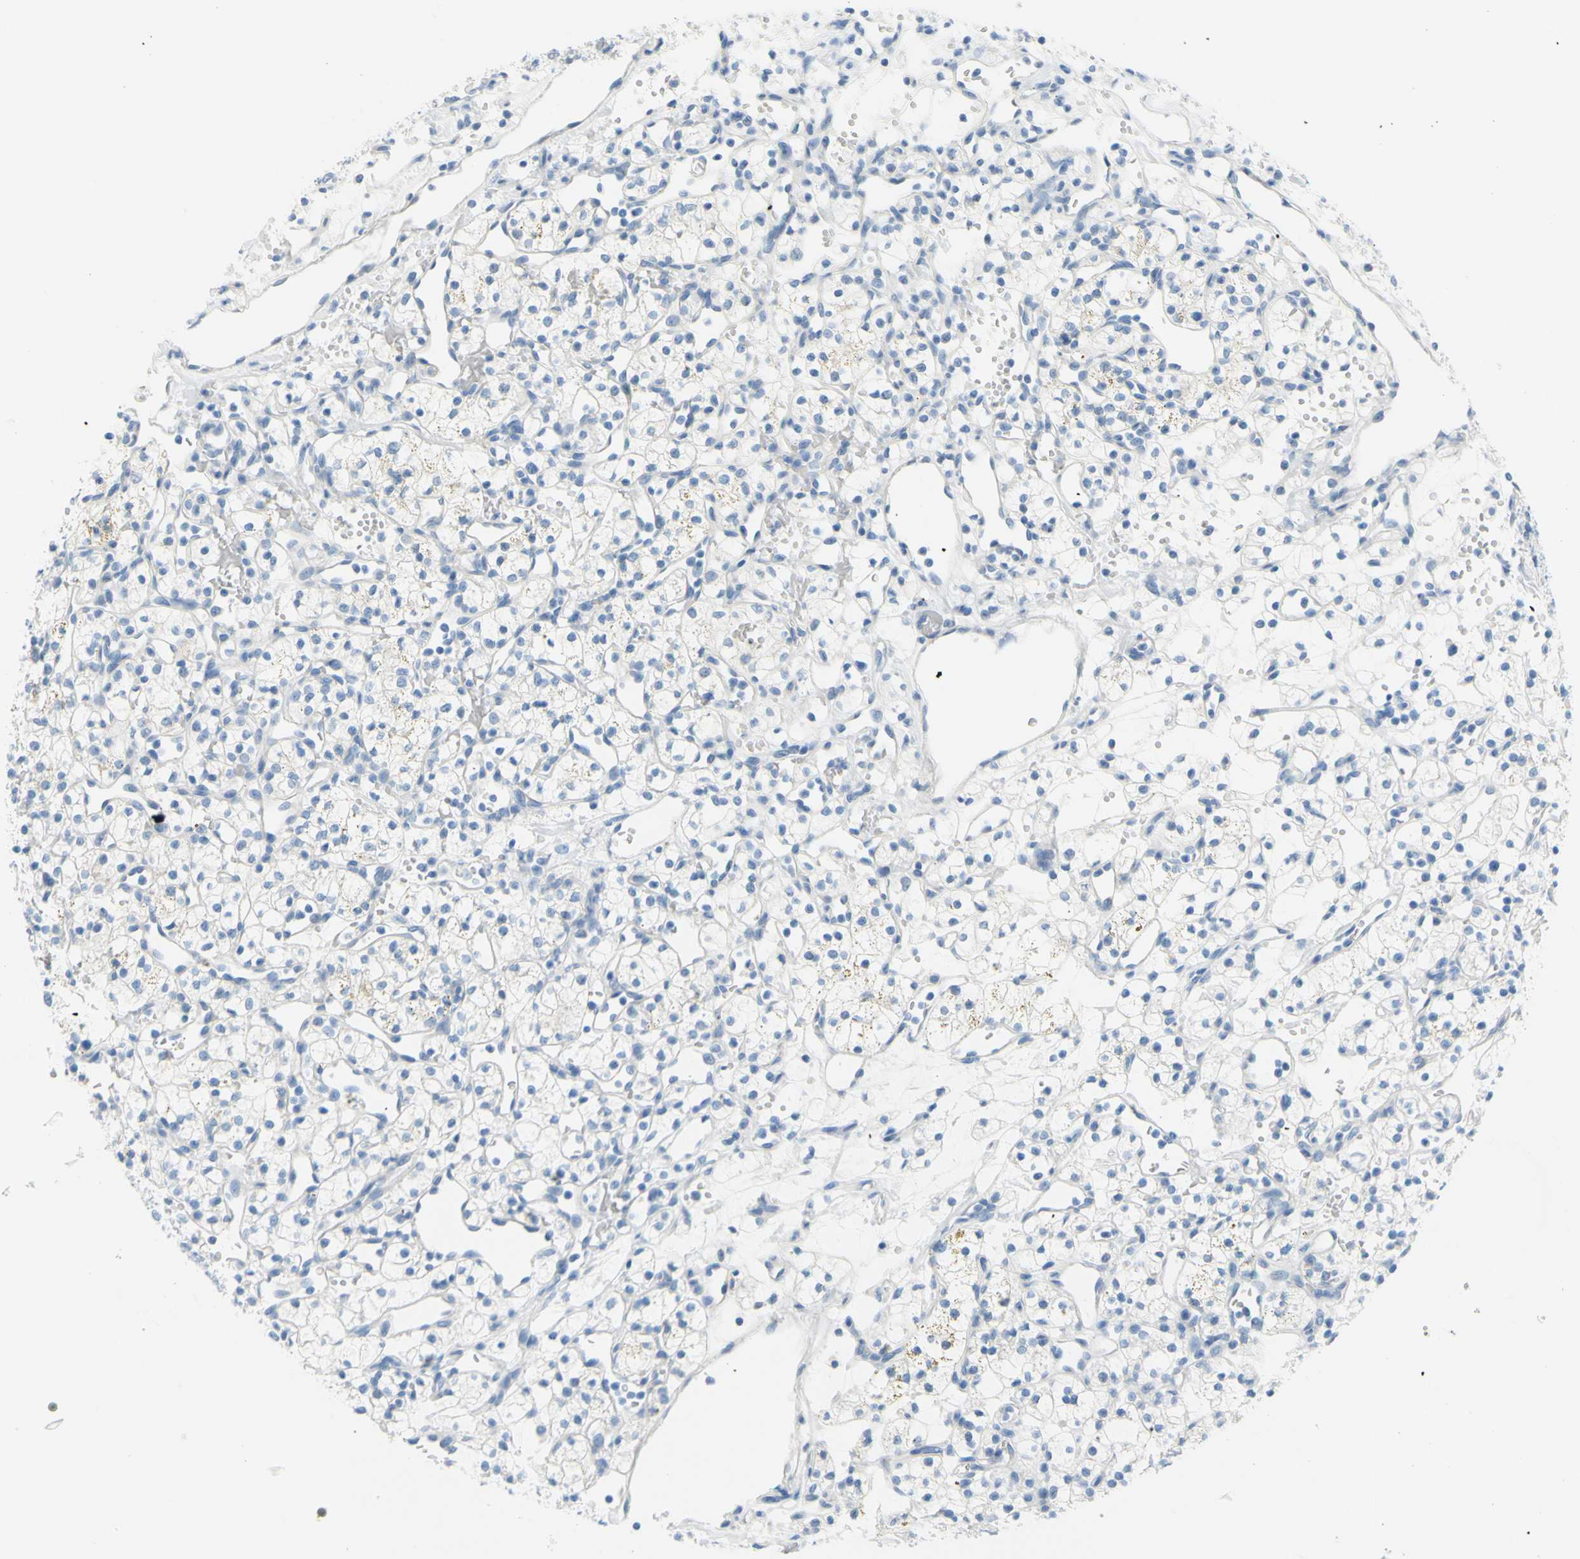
{"staining": {"intensity": "negative", "quantity": "none", "location": "none"}, "tissue": "renal cancer", "cell_type": "Tumor cells", "image_type": "cancer", "snomed": [{"axis": "morphology", "description": "Adenocarcinoma, NOS"}, {"axis": "topography", "description": "Kidney"}], "caption": "Tumor cells show no significant protein expression in renal cancer.", "gene": "DCT", "patient": {"sex": "female", "age": 60}}